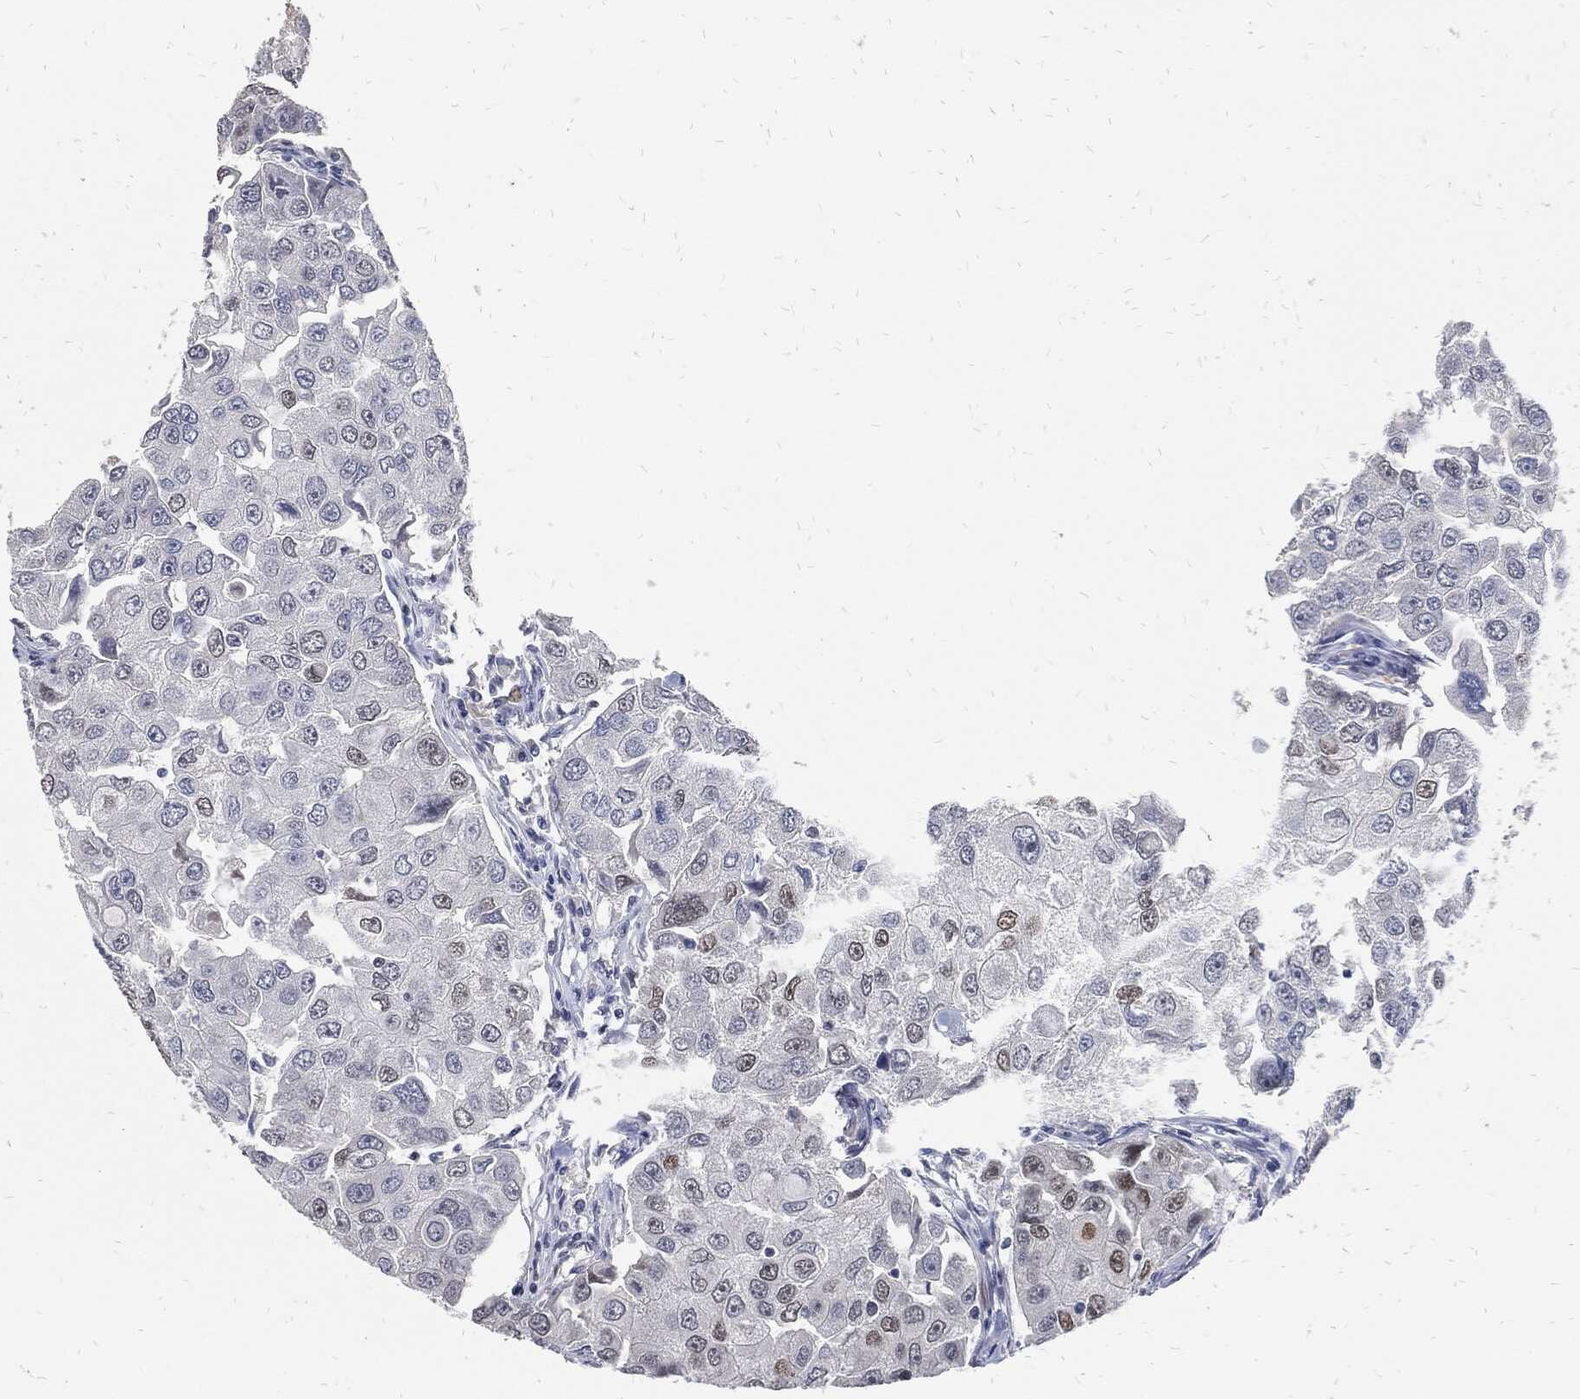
{"staining": {"intensity": "negative", "quantity": "none", "location": "none"}, "tissue": "breast cancer", "cell_type": "Tumor cells", "image_type": "cancer", "snomed": [{"axis": "morphology", "description": "Duct carcinoma"}, {"axis": "topography", "description": "Breast"}], "caption": "The histopathology image demonstrates no significant positivity in tumor cells of breast cancer (invasive ductal carcinoma). (Immunohistochemistry, brightfield microscopy, high magnification).", "gene": "JUN", "patient": {"sex": "female", "age": 27}}